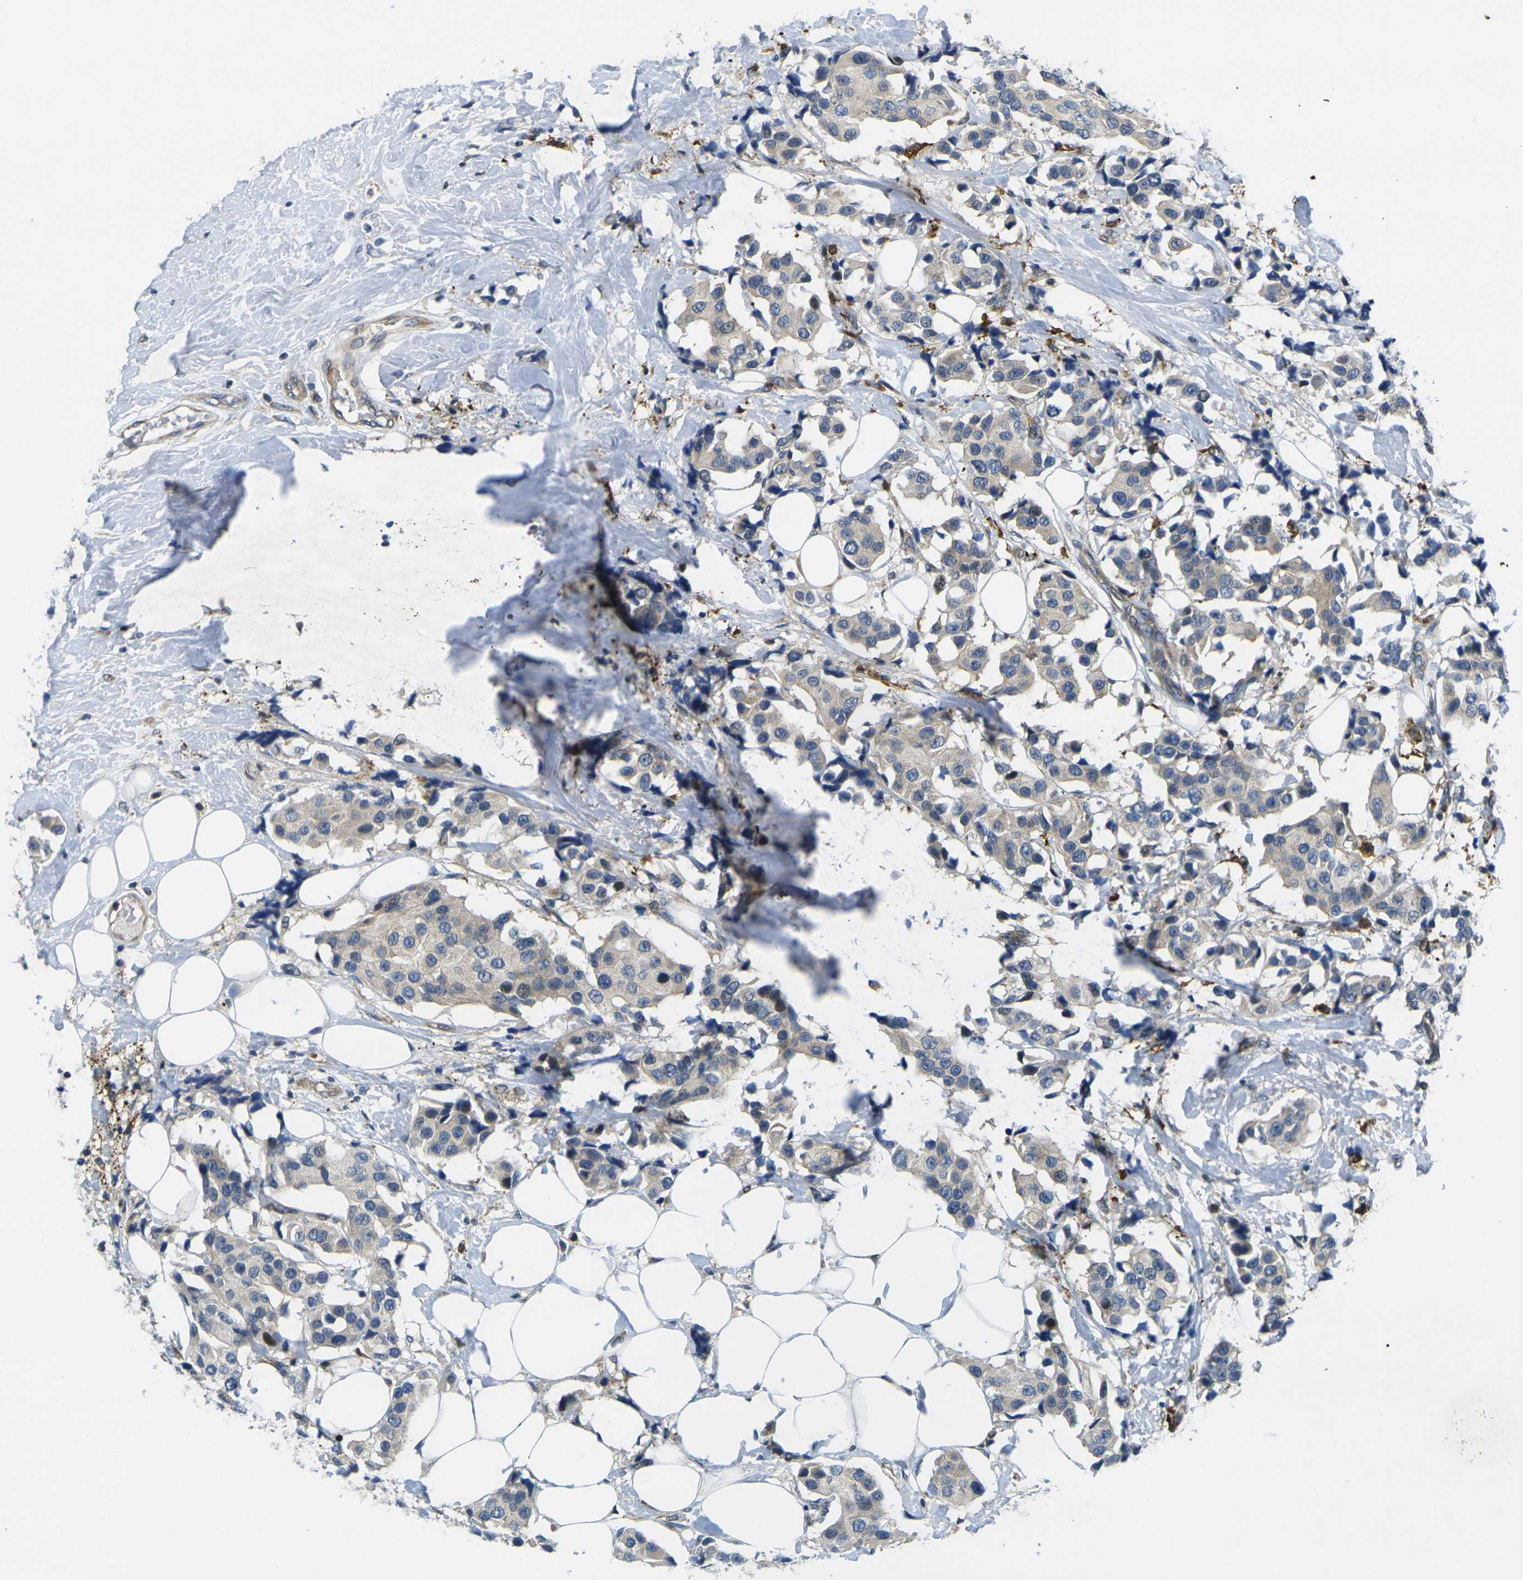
{"staining": {"intensity": "weak", "quantity": ">75%", "location": "cytoplasmic/membranous"}, "tissue": "breast cancer", "cell_type": "Tumor cells", "image_type": "cancer", "snomed": [{"axis": "morphology", "description": "Normal tissue, NOS"}, {"axis": "morphology", "description": "Duct carcinoma"}, {"axis": "topography", "description": "Breast"}], "caption": "High-power microscopy captured an IHC image of breast cancer, revealing weak cytoplasmic/membranous expression in about >75% of tumor cells. (DAB IHC with brightfield microscopy, high magnification).", "gene": "ROBO2", "patient": {"sex": "female", "age": 39}}